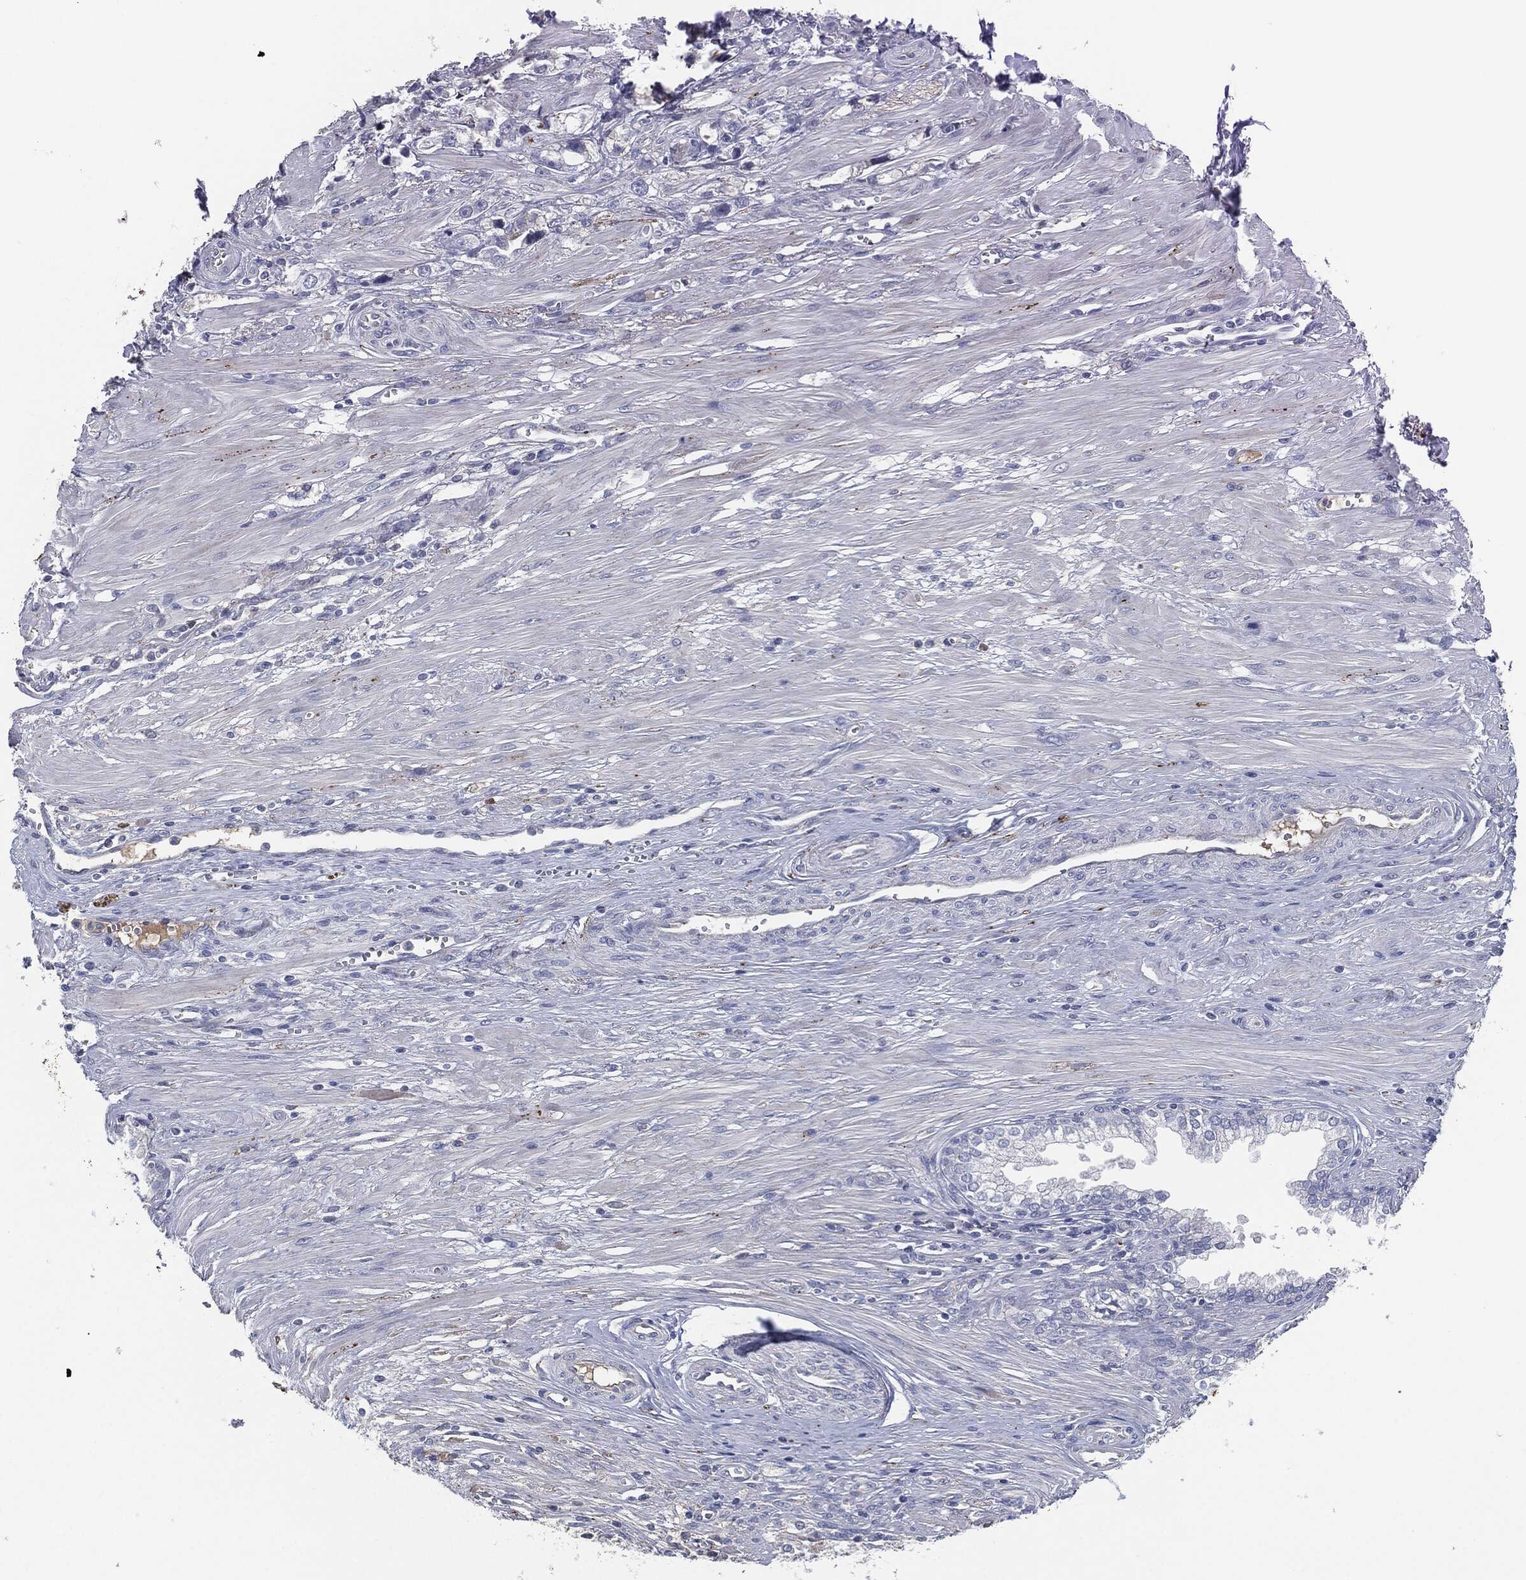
{"staining": {"intensity": "negative", "quantity": "none", "location": "none"}, "tissue": "prostate cancer", "cell_type": "Tumor cells", "image_type": "cancer", "snomed": [{"axis": "morphology", "description": "Adenocarcinoma, NOS"}, {"axis": "topography", "description": "Prostate and seminal vesicle, NOS"}, {"axis": "topography", "description": "Prostate"}], "caption": "The micrograph demonstrates no significant expression in tumor cells of prostate adenocarcinoma.", "gene": "CD27", "patient": {"sex": "male", "age": 79}}